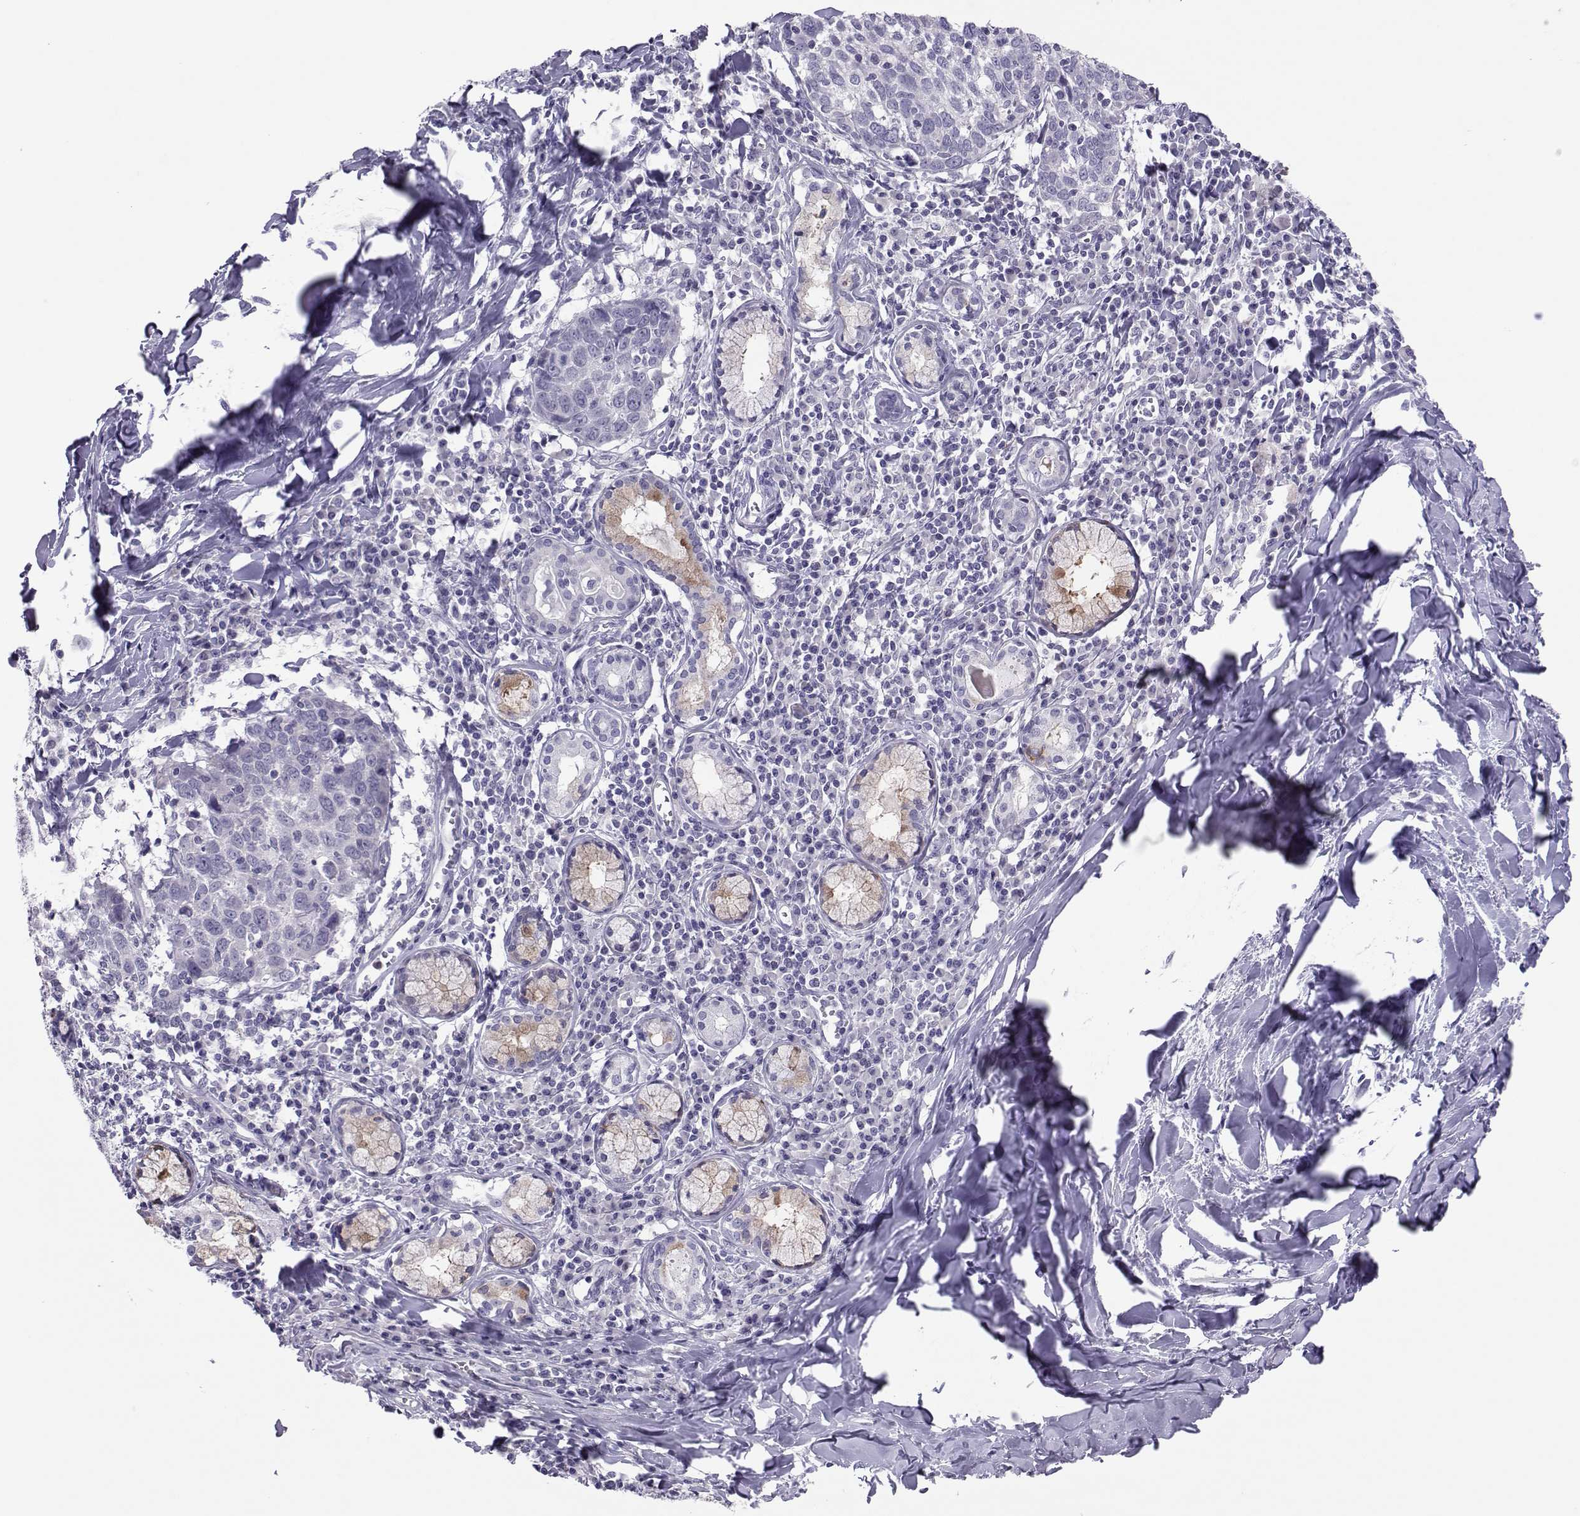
{"staining": {"intensity": "negative", "quantity": "none", "location": "none"}, "tissue": "lung cancer", "cell_type": "Tumor cells", "image_type": "cancer", "snomed": [{"axis": "morphology", "description": "Squamous cell carcinoma, NOS"}, {"axis": "topography", "description": "Lung"}], "caption": "Squamous cell carcinoma (lung) was stained to show a protein in brown. There is no significant staining in tumor cells.", "gene": "TRPM7", "patient": {"sex": "male", "age": 57}}